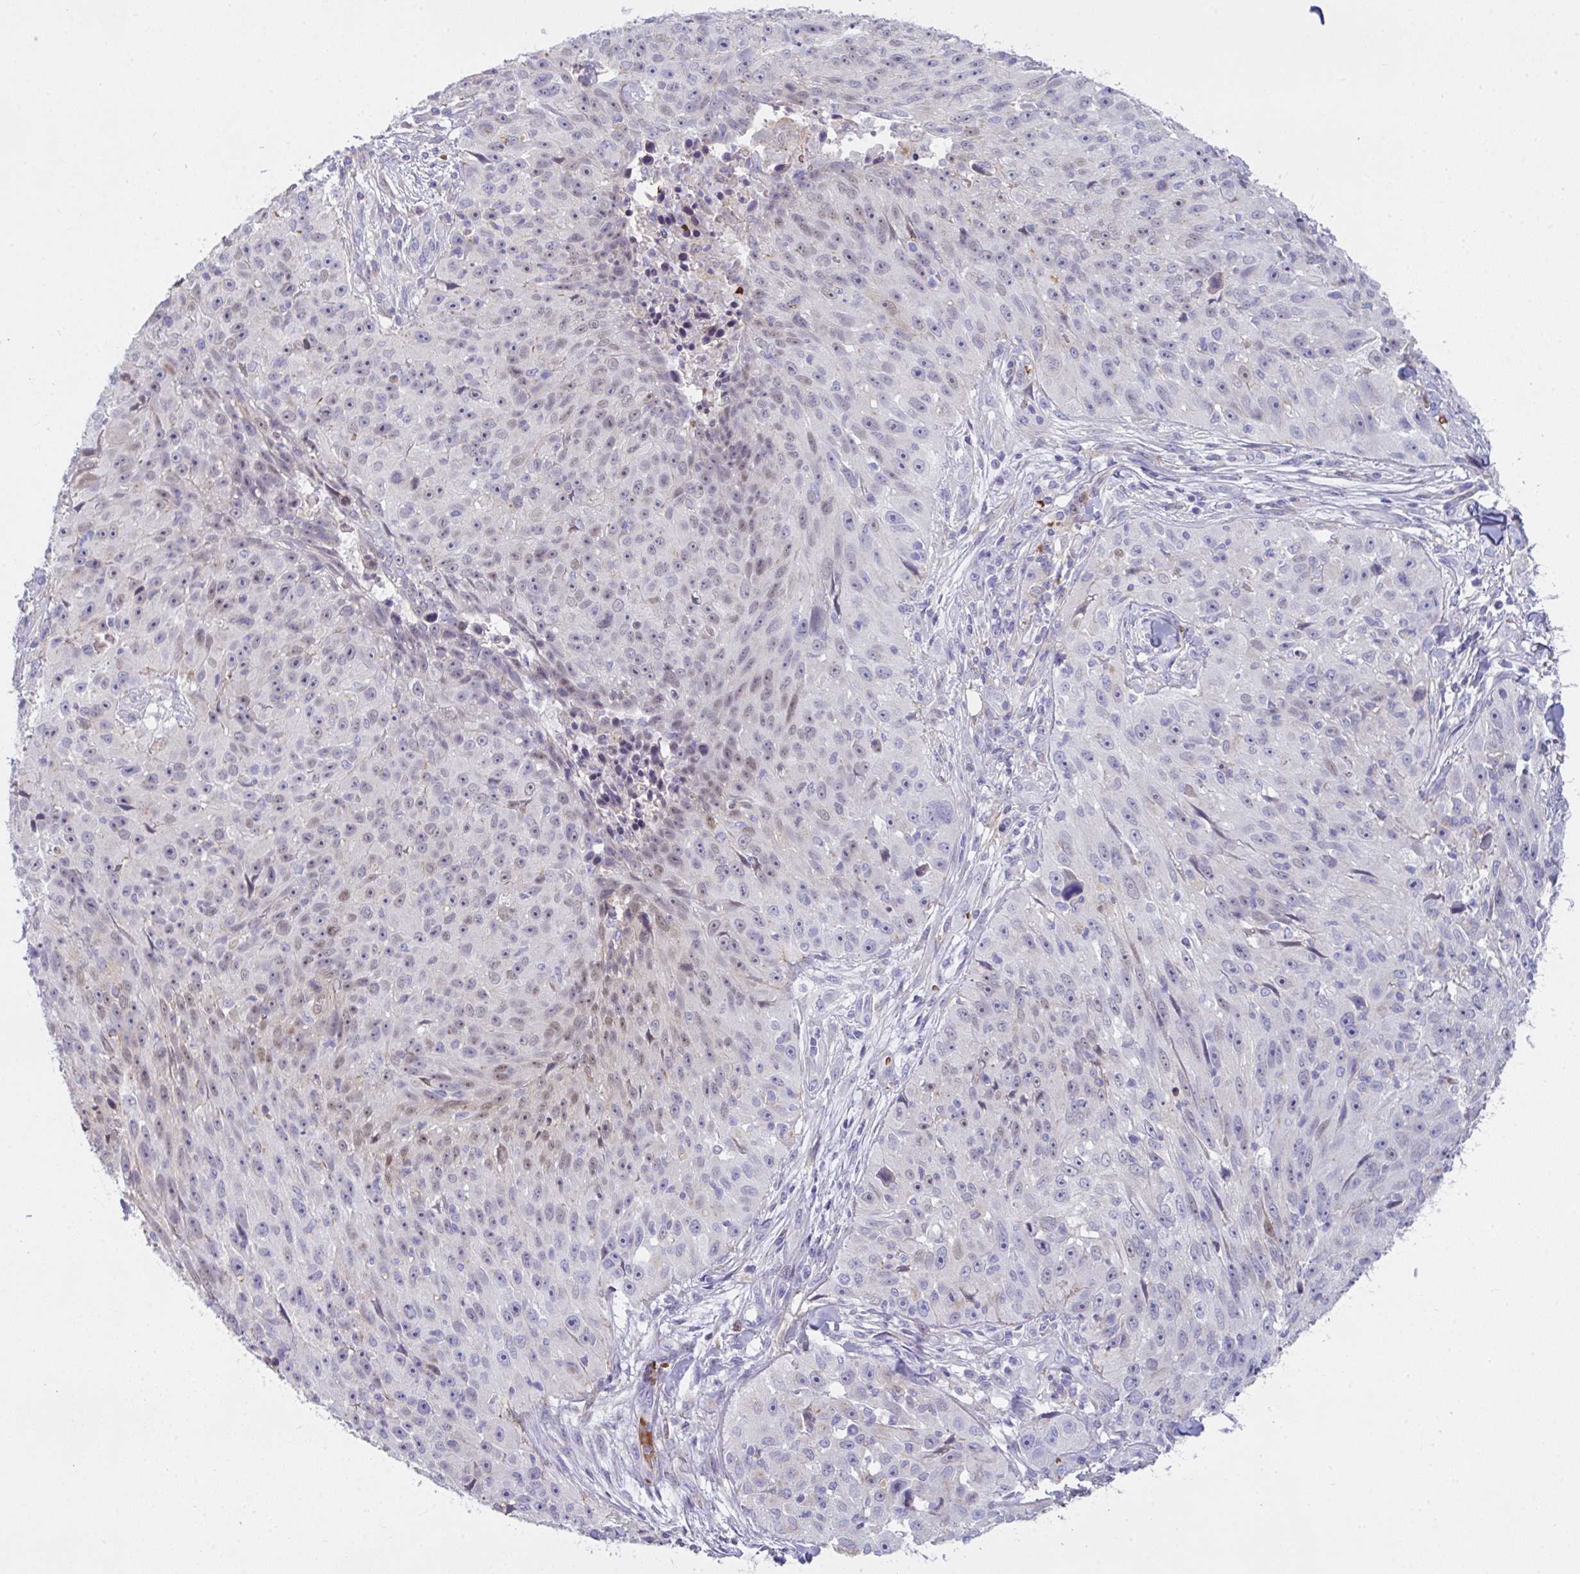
{"staining": {"intensity": "negative", "quantity": "none", "location": "none"}, "tissue": "skin cancer", "cell_type": "Tumor cells", "image_type": "cancer", "snomed": [{"axis": "morphology", "description": "Squamous cell carcinoma, NOS"}, {"axis": "topography", "description": "Skin"}], "caption": "DAB immunohistochemical staining of skin cancer exhibits no significant positivity in tumor cells. (Brightfield microscopy of DAB immunohistochemistry (IHC) at high magnification).", "gene": "TFAP2C", "patient": {"sex": "female", "age": 87}}